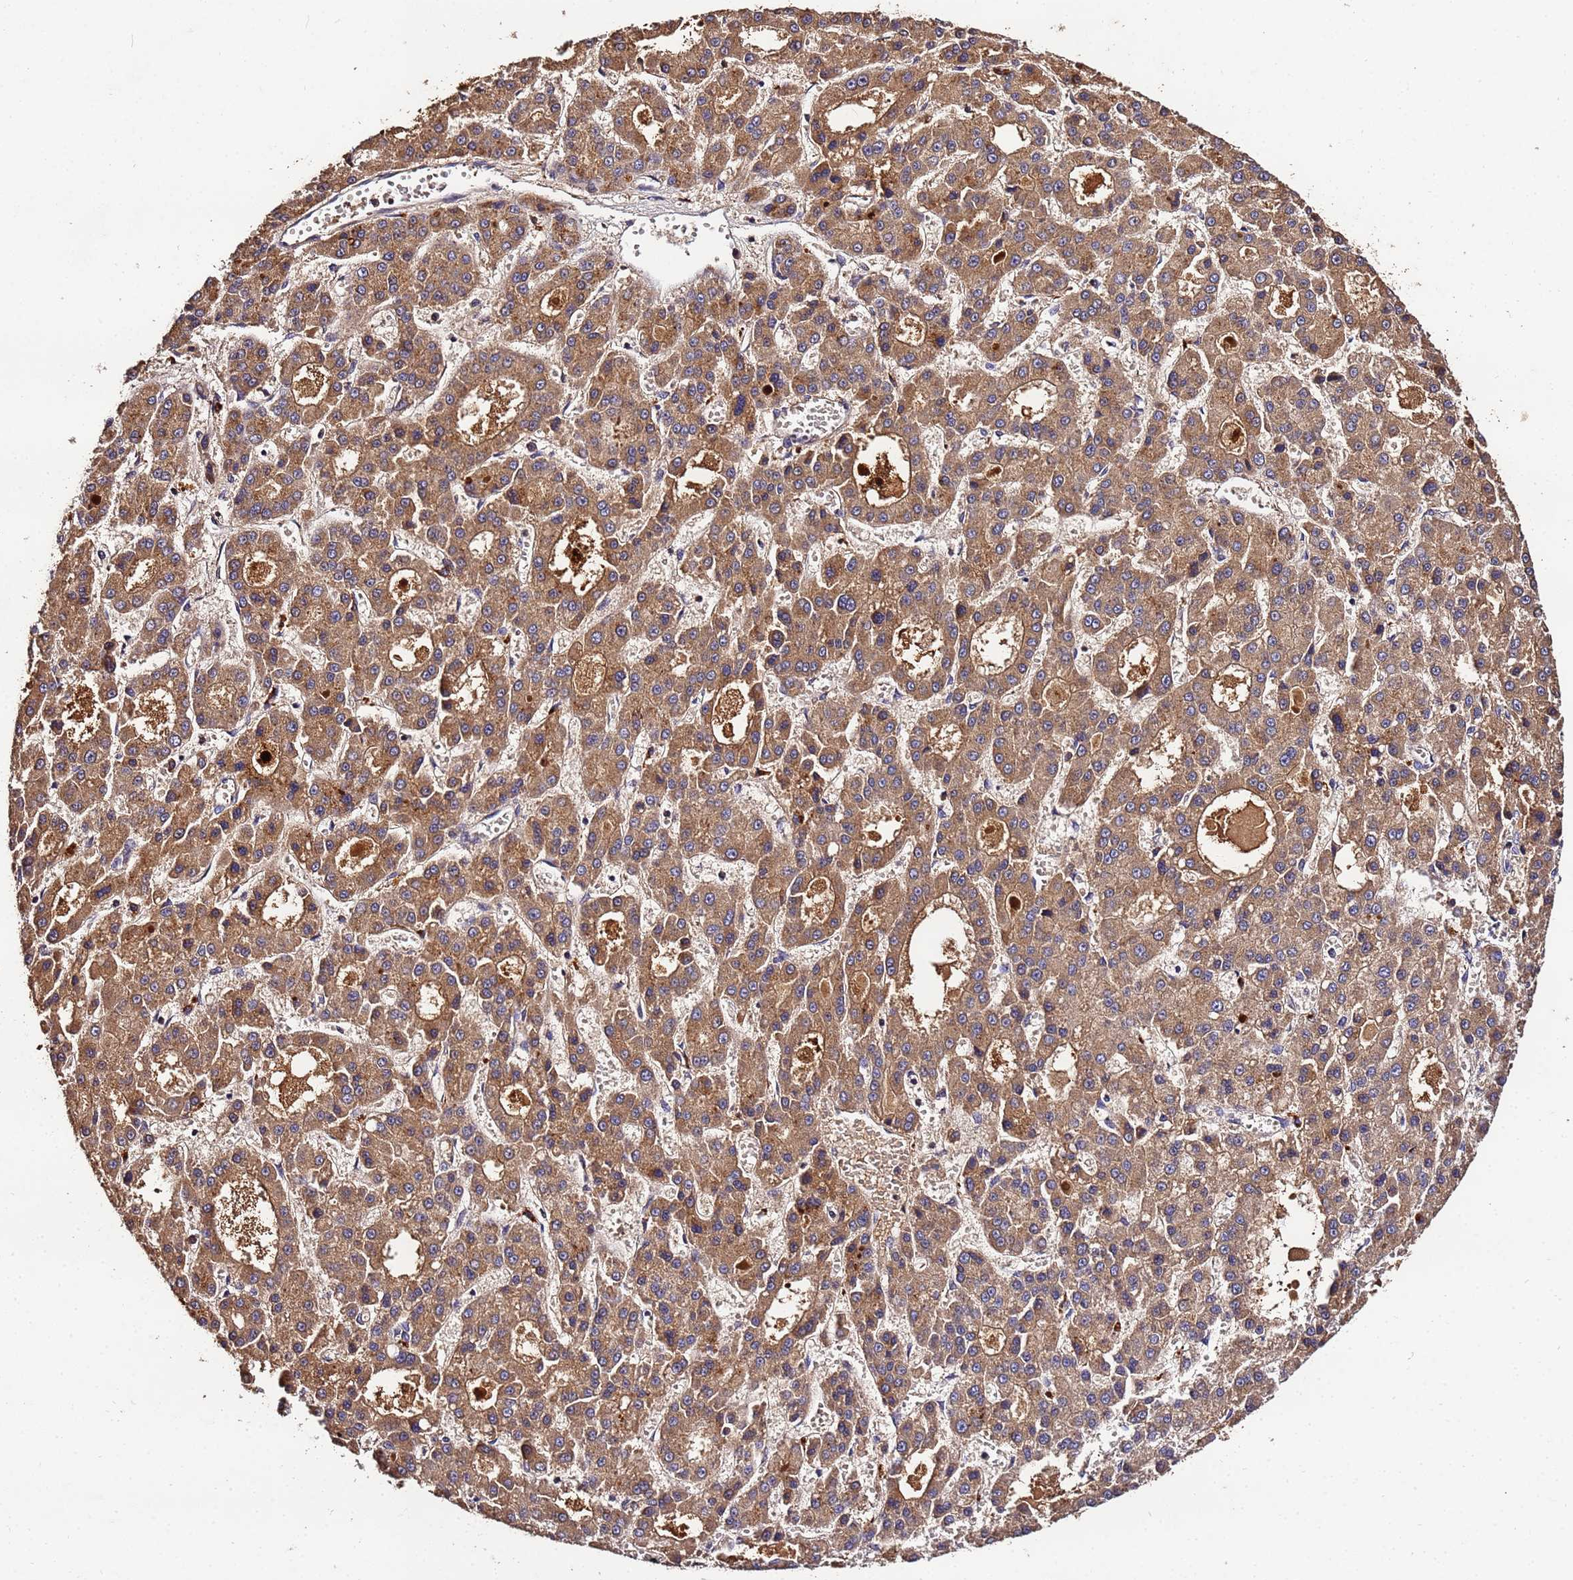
{"staining": {"intensity": "moderate", "quantity": ">75%", "location": "cytoplasmic/membranous"}, "tissue": "liver cancer", "cell_type": "Tumor cells", "image_type": "cancer", "snomed": [{"axis": "morphology", "description": "Carcinoma, Hepatocellular, NOS"}, {"axis": "topography", "description": "Liver"}], "caption": "Immunohistochemistry (DAB (3,3'-diaminobenzidine)) staining of human hepatocellular carcinoma (liver) demonstrates moderate cytoplasmic/membranous protein positivity in approximately >75% of tumor cells.", "gene": "MTERF1", "patient": {"sex": "male", "age": 70}}